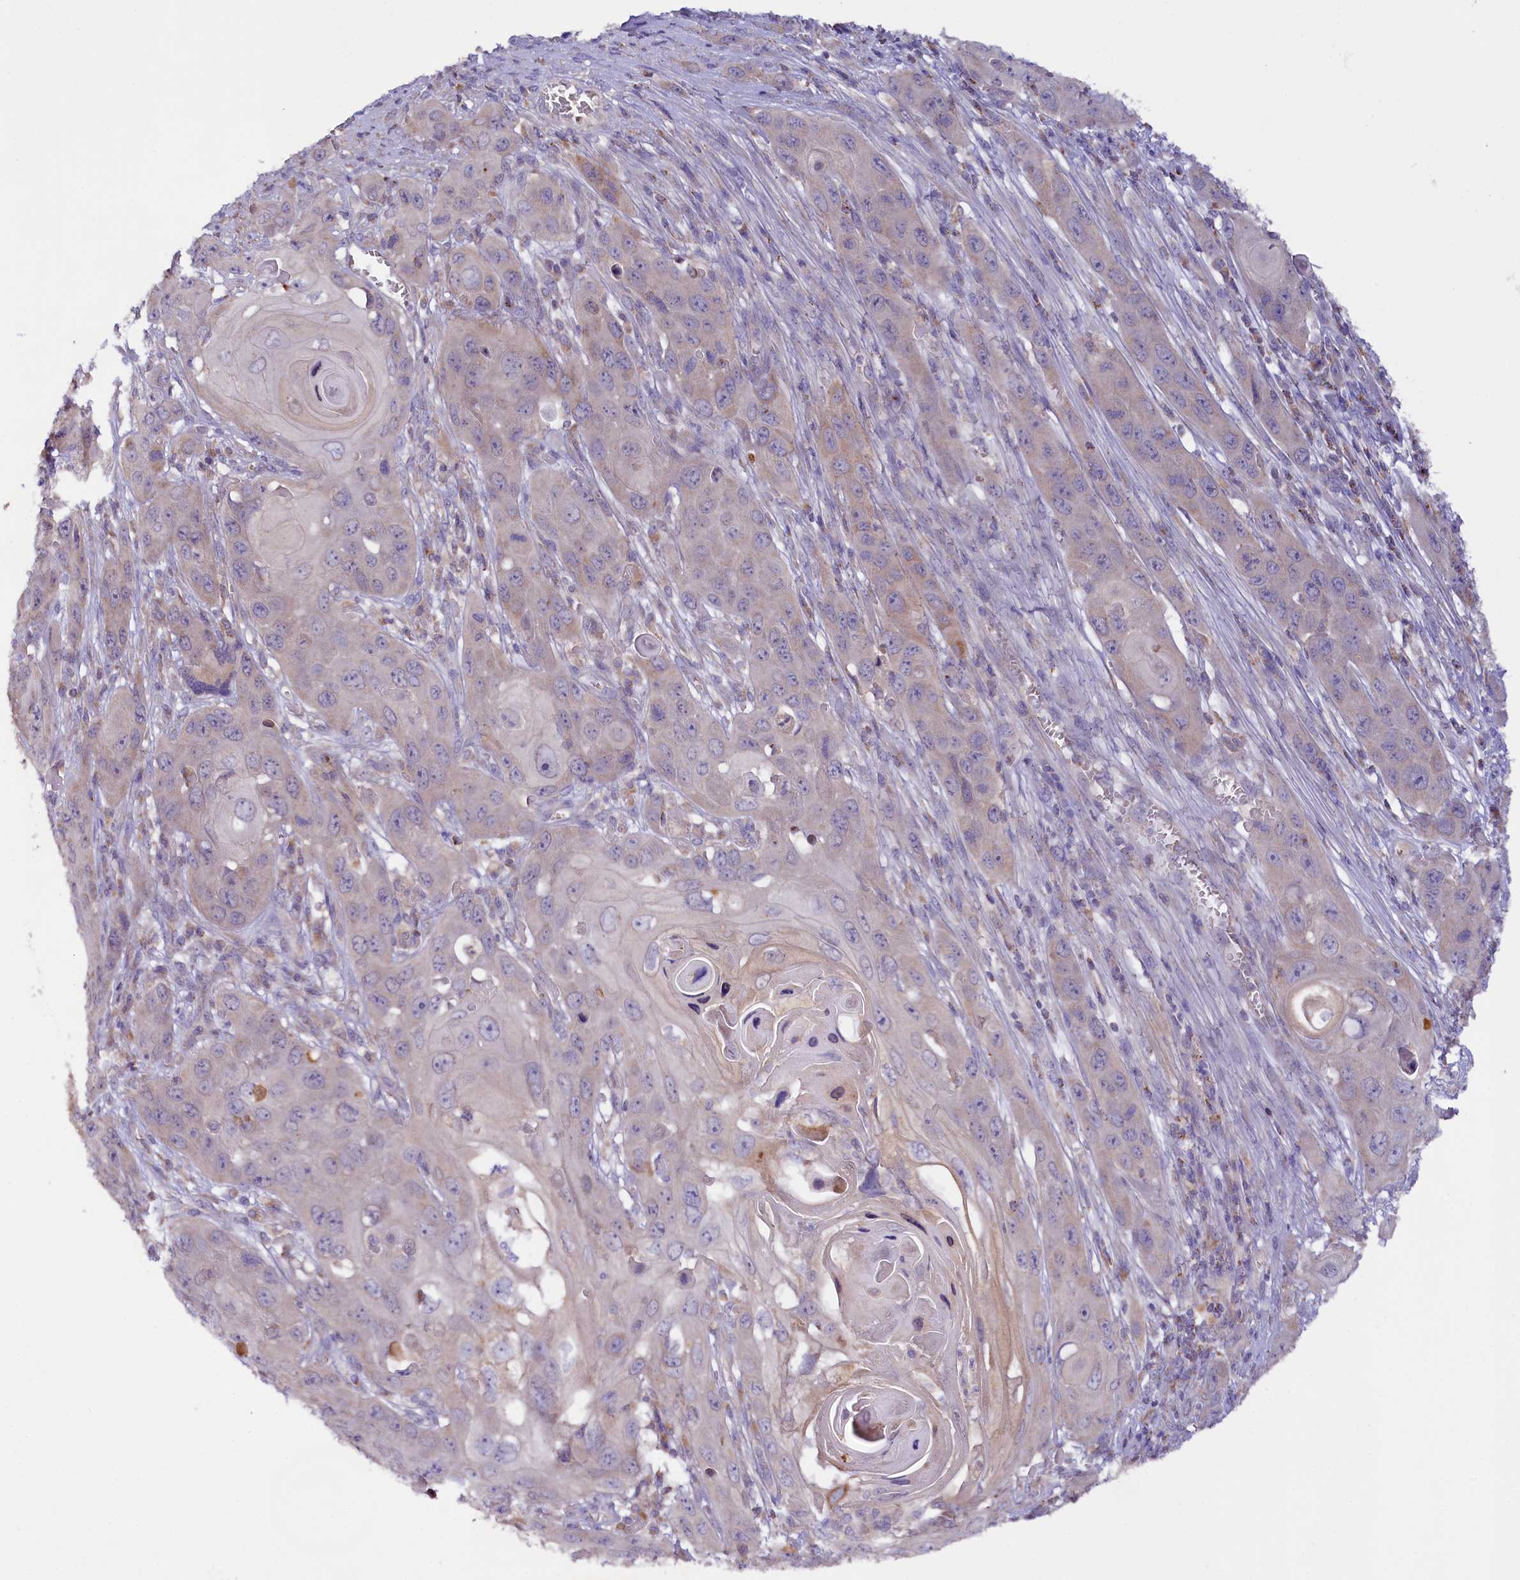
{"staining": {"intensity": "negative", "quantity": "none", "location": "none"}, "tissue": "skin cancer", "cell_type": "Tumor cells", "image_type": "cancer", "snomed": [{"axis": "morphology", "description": "Squamous cell carcinoma, NOS"}, {"axis": "topography", "description": "Skin"}], "caption": "This is an immunohistochemistry histopathology image of skin squamous cell carcinoma. There is no expression in tumor cells.", "gene": "ZNF45", "patient": {"sex": "male", "age": 55}}